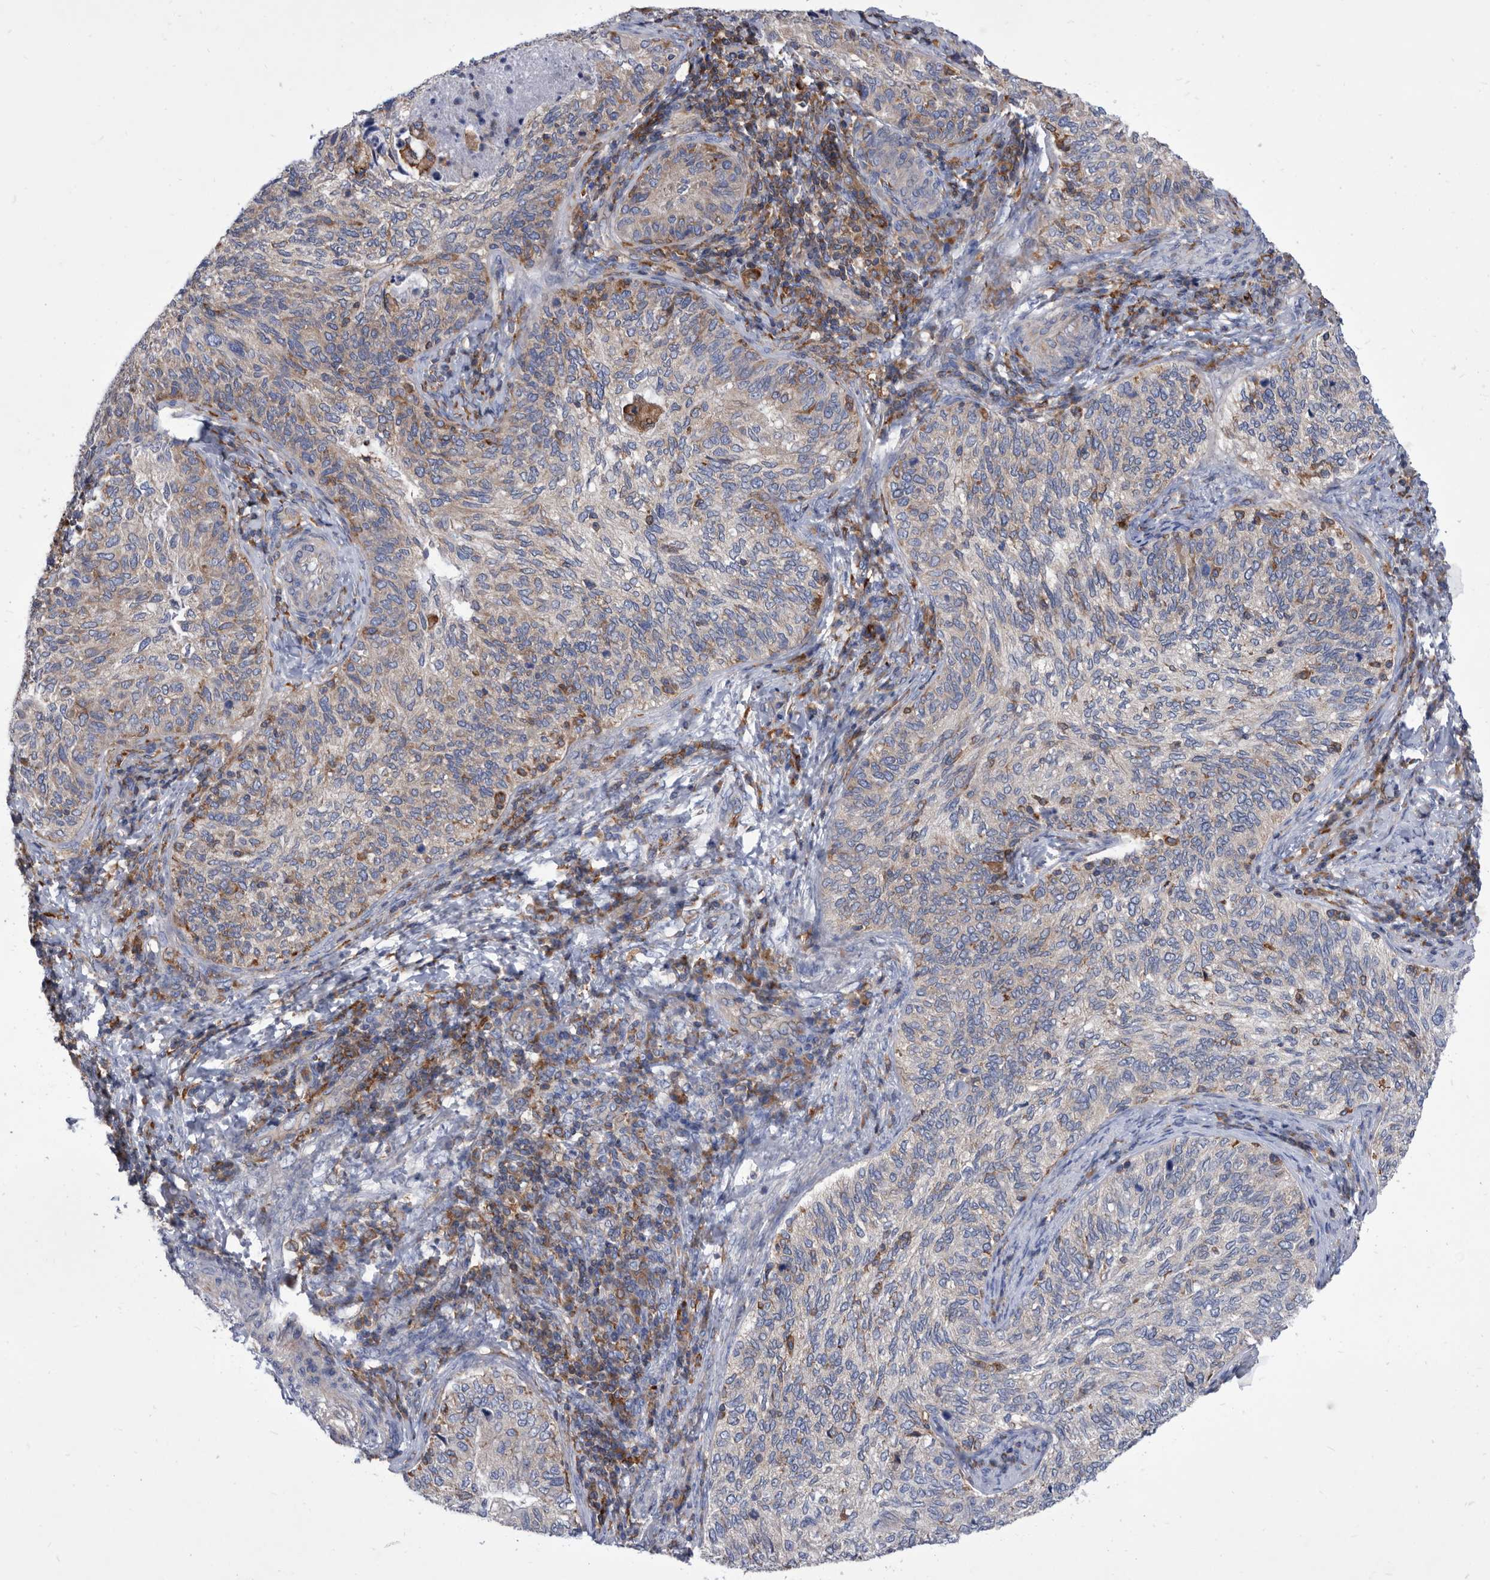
{"staining": {"intensity": "negative", "quantity": "none", "location": "none"}, "tissue": "cervical cancer", "cell_type": "Tumor cells", "image_type": "cancer", "snomed": [{"axis": "morphology", "description": "Squamous cell carcinoma, NOS"}, {"axis": "topography", "description": "Cervix"}], "caption": "The photomicrograph exhibits no staining of tumor cells in cervical squamous cell carcinoma.", "gene": "SMG7", "patient": {"sex": "female", "age": 30}}